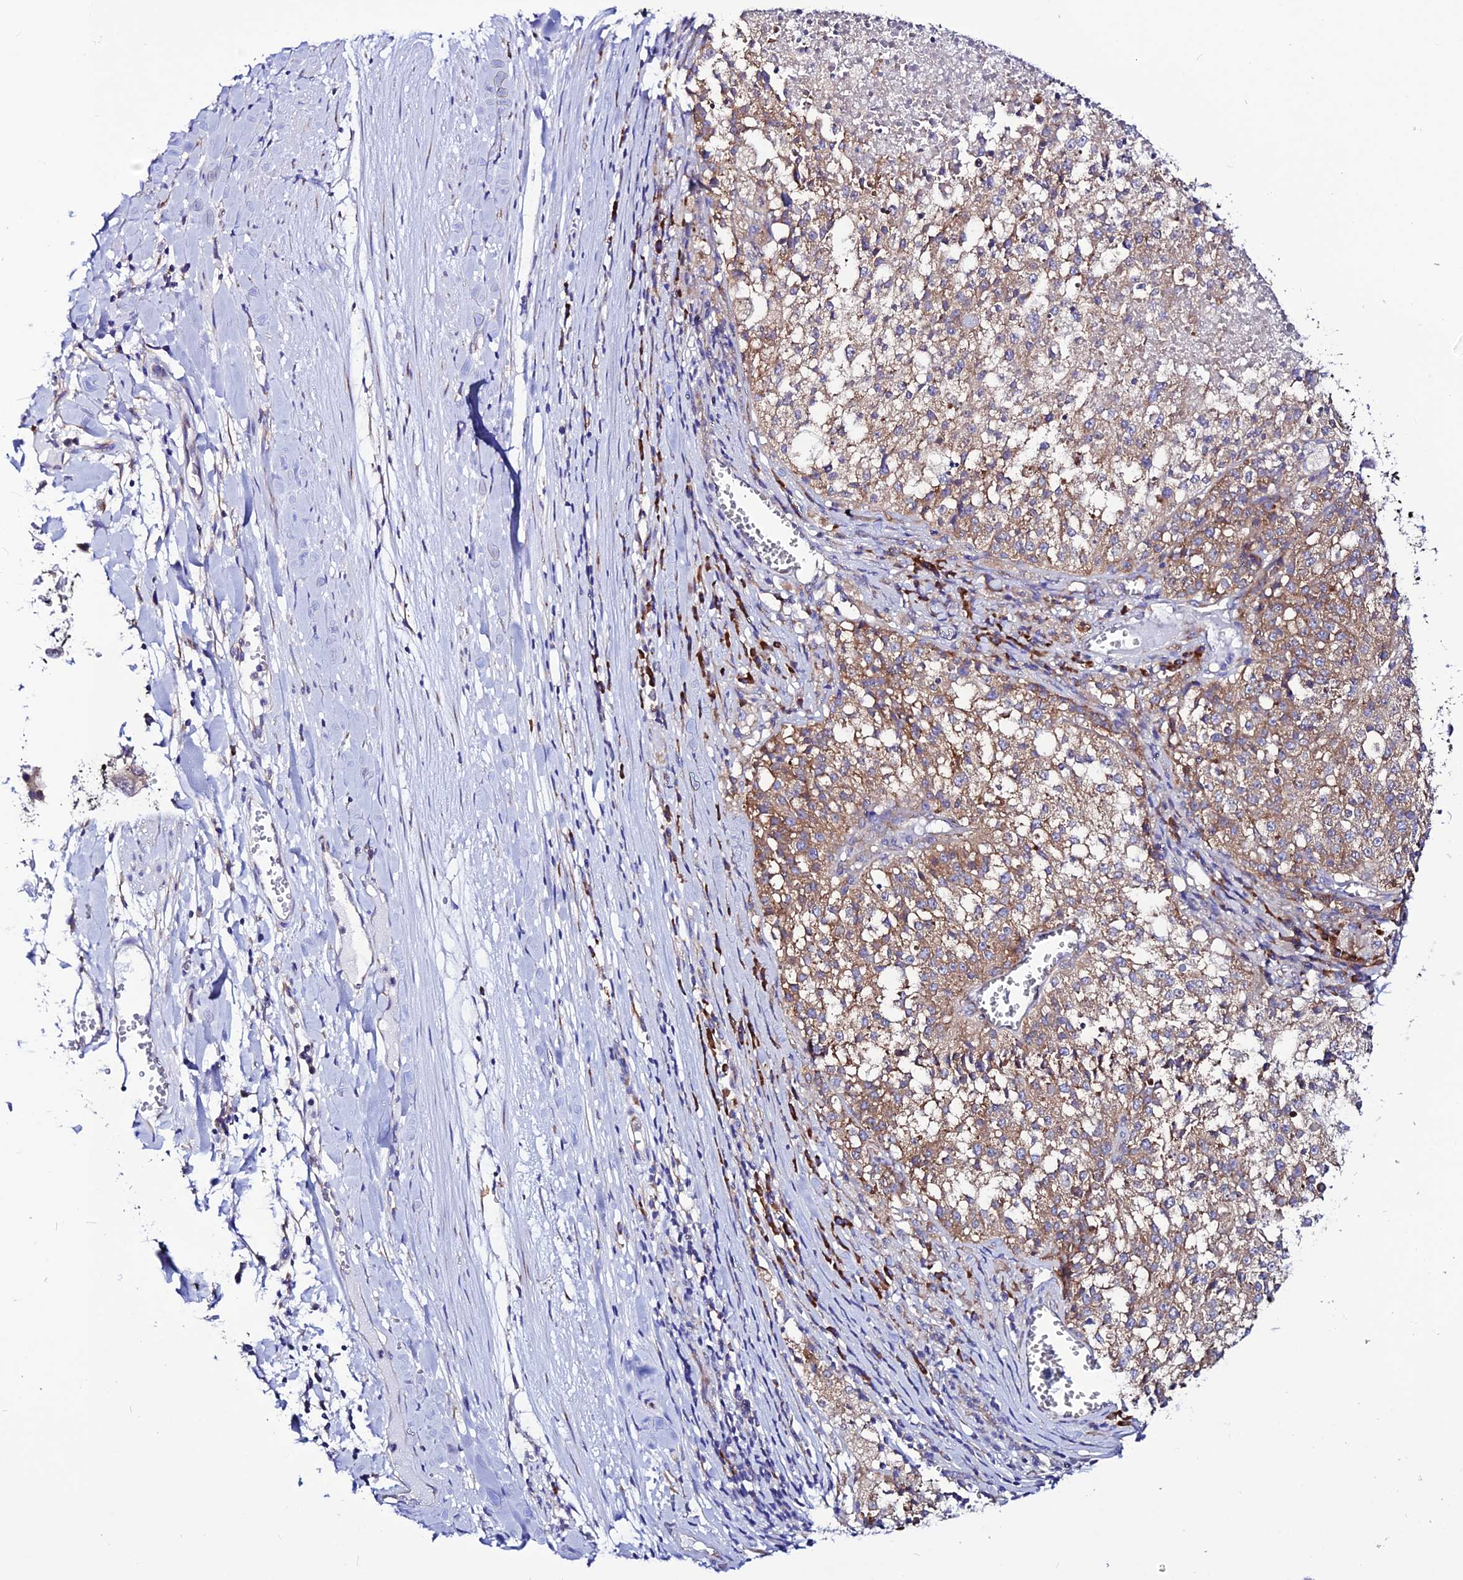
{"staining": {"intensity": "moderate", "quantity": "25%-75%", "location": "cytoplasmic/membranous"}, "tissue": "melanoma", "cell_type": "Tumor cells", "image_type": "cancer", "snomed": [{"axis": "morphology", "description": "Malignant melanoma, NOS"}, {"axis": "topography", "description": "Skin"}], "caption": "Malignant melanoma stained for a protein (brown) reveals moderate cytoplasmic/membranous positive positivity in approximately 25%-75% of tumor cells.", "gene": "EEF1G", "patient": {"sex": "female", "age": 64}}